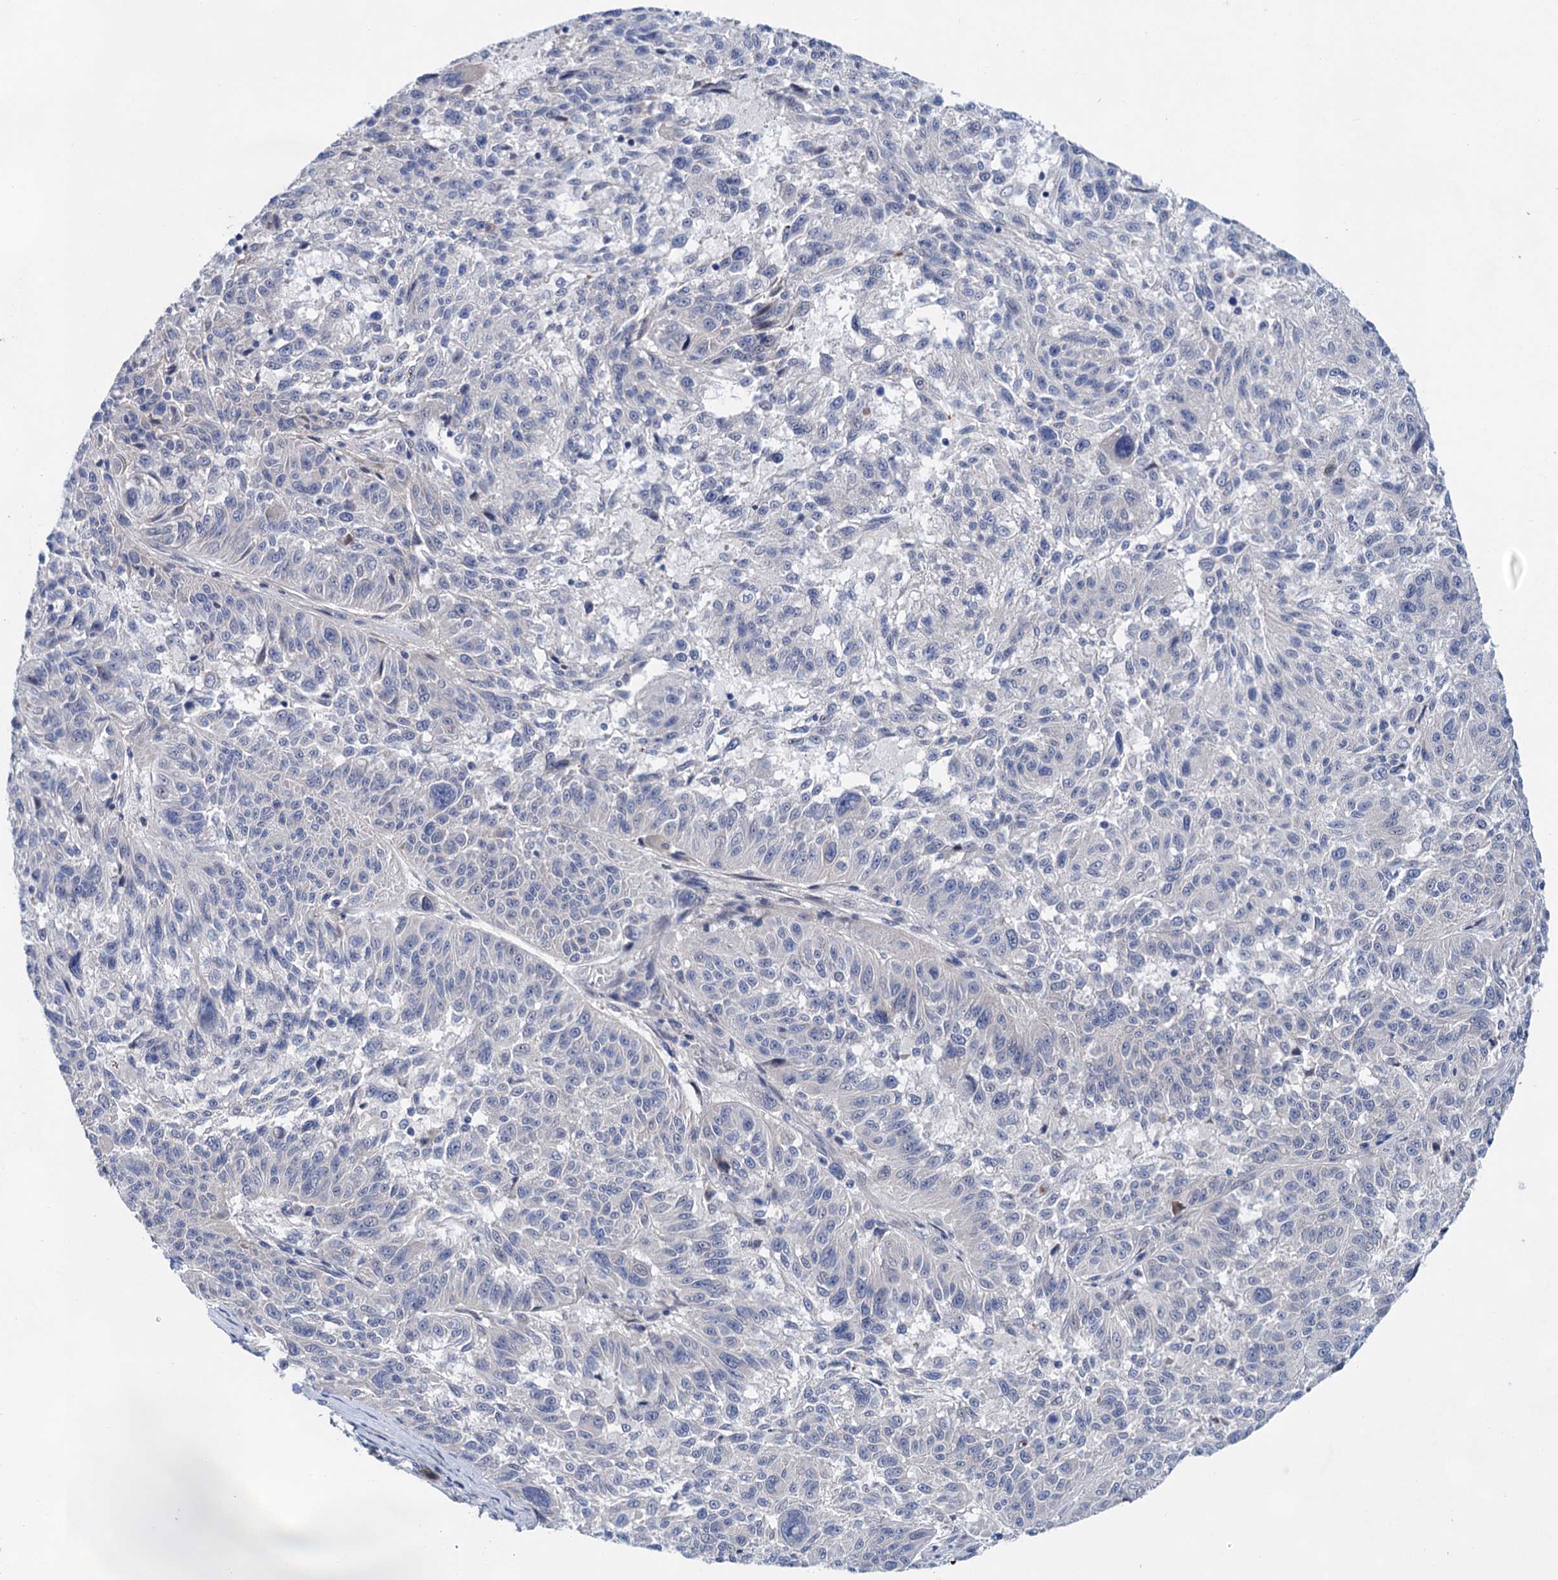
{"staining": {"intensity": "negative", "quantity": "none", "location": "none"}, "tissue": "melanoma", "cell_type": "Tumor cells", "image_type": "cancer", "snomed": [{"axis": "morphology", "description": "Malignant melanoma, NOS"}, {"axis": "topography", "description": "Skin"}], "caption": "Malignant melanoma was stained to show a protein in brown. There is no significant positivity in tumor cells.", "gene": "MORN3", "patient": {"sex": "male", "age": 53}}